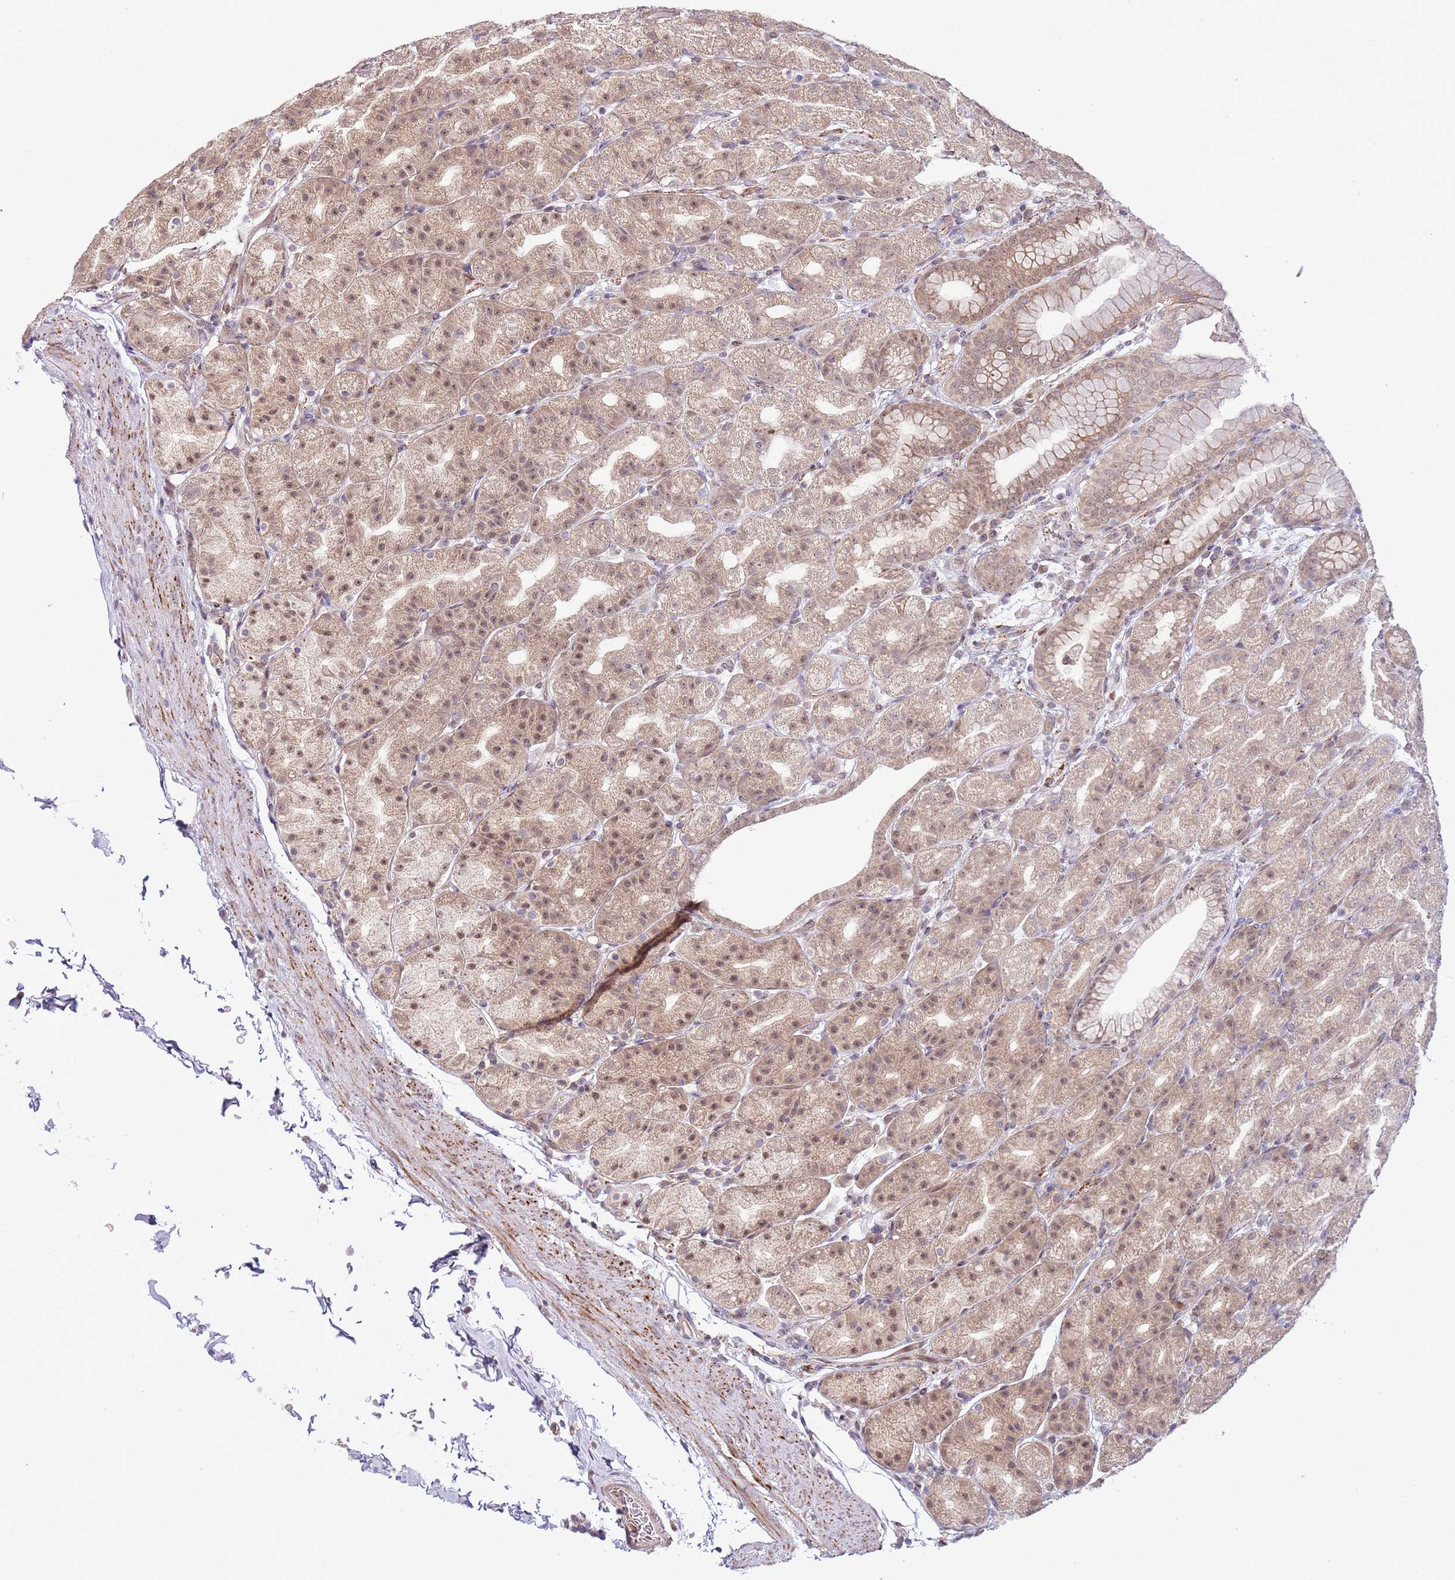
{"staining": {"intensity": "moderate", "quantity": ">75%", "location": "cytoplasmic/membranous,nuclear"}, "tissue": "stomach", "cell_type": "Glandular cells", "image_type": "normal", "snomed": [{"axis": "morphology", "description": "Normal tissue, NOS"}, {"axis": "topography", "description": "Stomach, upper"}, {"axis": "topography", "description": "Stomach"}], "caption": "A histopathology image of human stomach stained for a protein reveals moderate cytoplasmic/membranous,nuclear brown staining in glandular cells. (IHC, brightfield microscopy, high magnification).", "gene": "CHD1", "patient": {"sex": "male", "age": 68}}